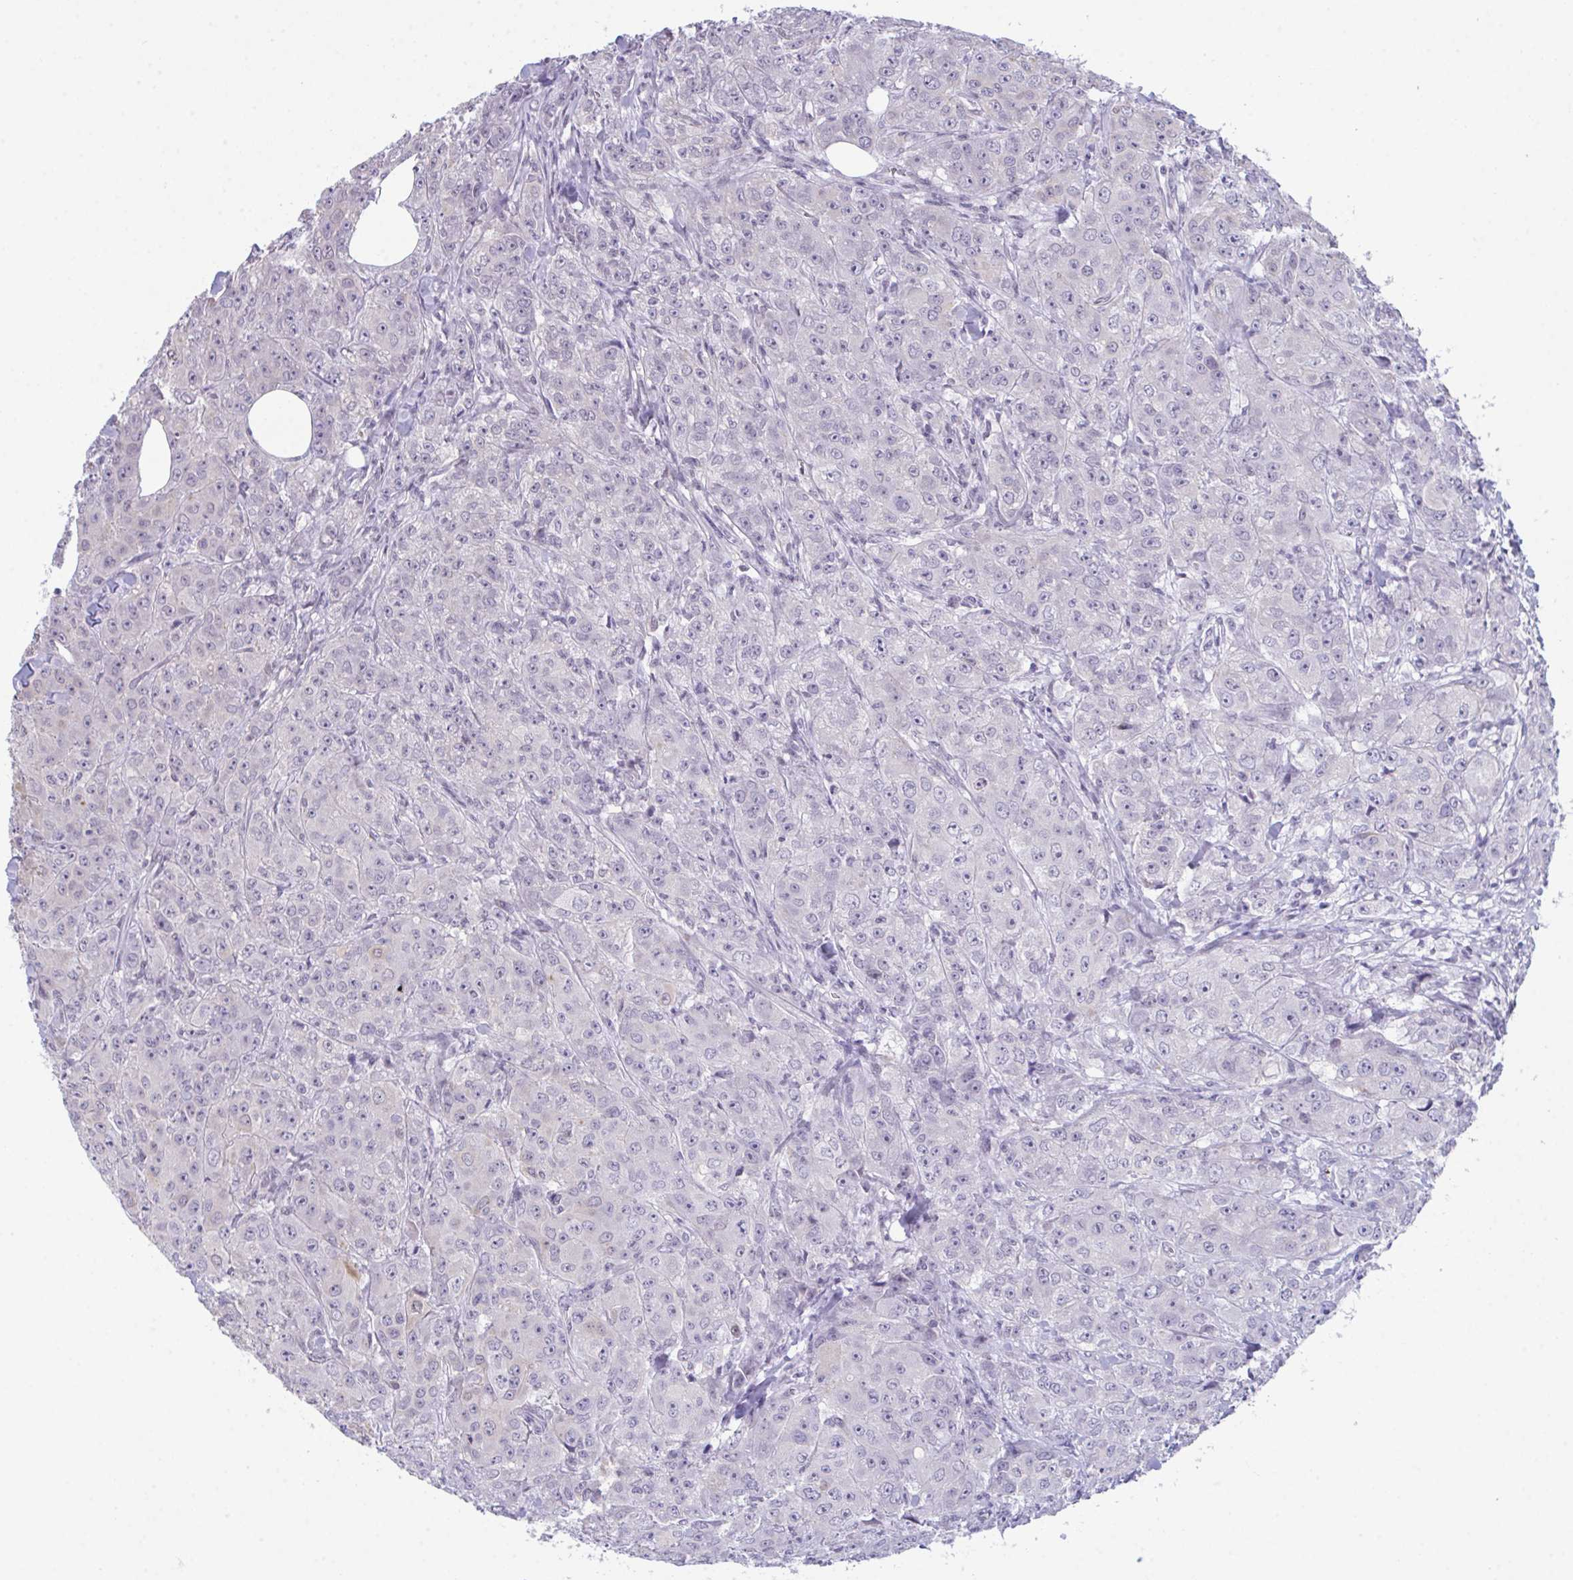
{"staining": {"intensity": "negative", "quantity": "none", "location": "none"}, "tissue": "breast cancer", "cell_type": "Tumor cells", "image_type": "cancer", "snomed": [{"axis": "morphology", "description": "Normal tissue, NOS"}, {"axis": "morphology", "description": "Duct carcinoma"}, {"axis": "topography", "description": "Breast"}], "caption": "Human breast cancer (intraductal carcinoma) stained for a protein using IHC reveals no positivity in tumor cells.", "gene": "ATP6V0D2", "patient": {"sex": "female", "age": 43}}